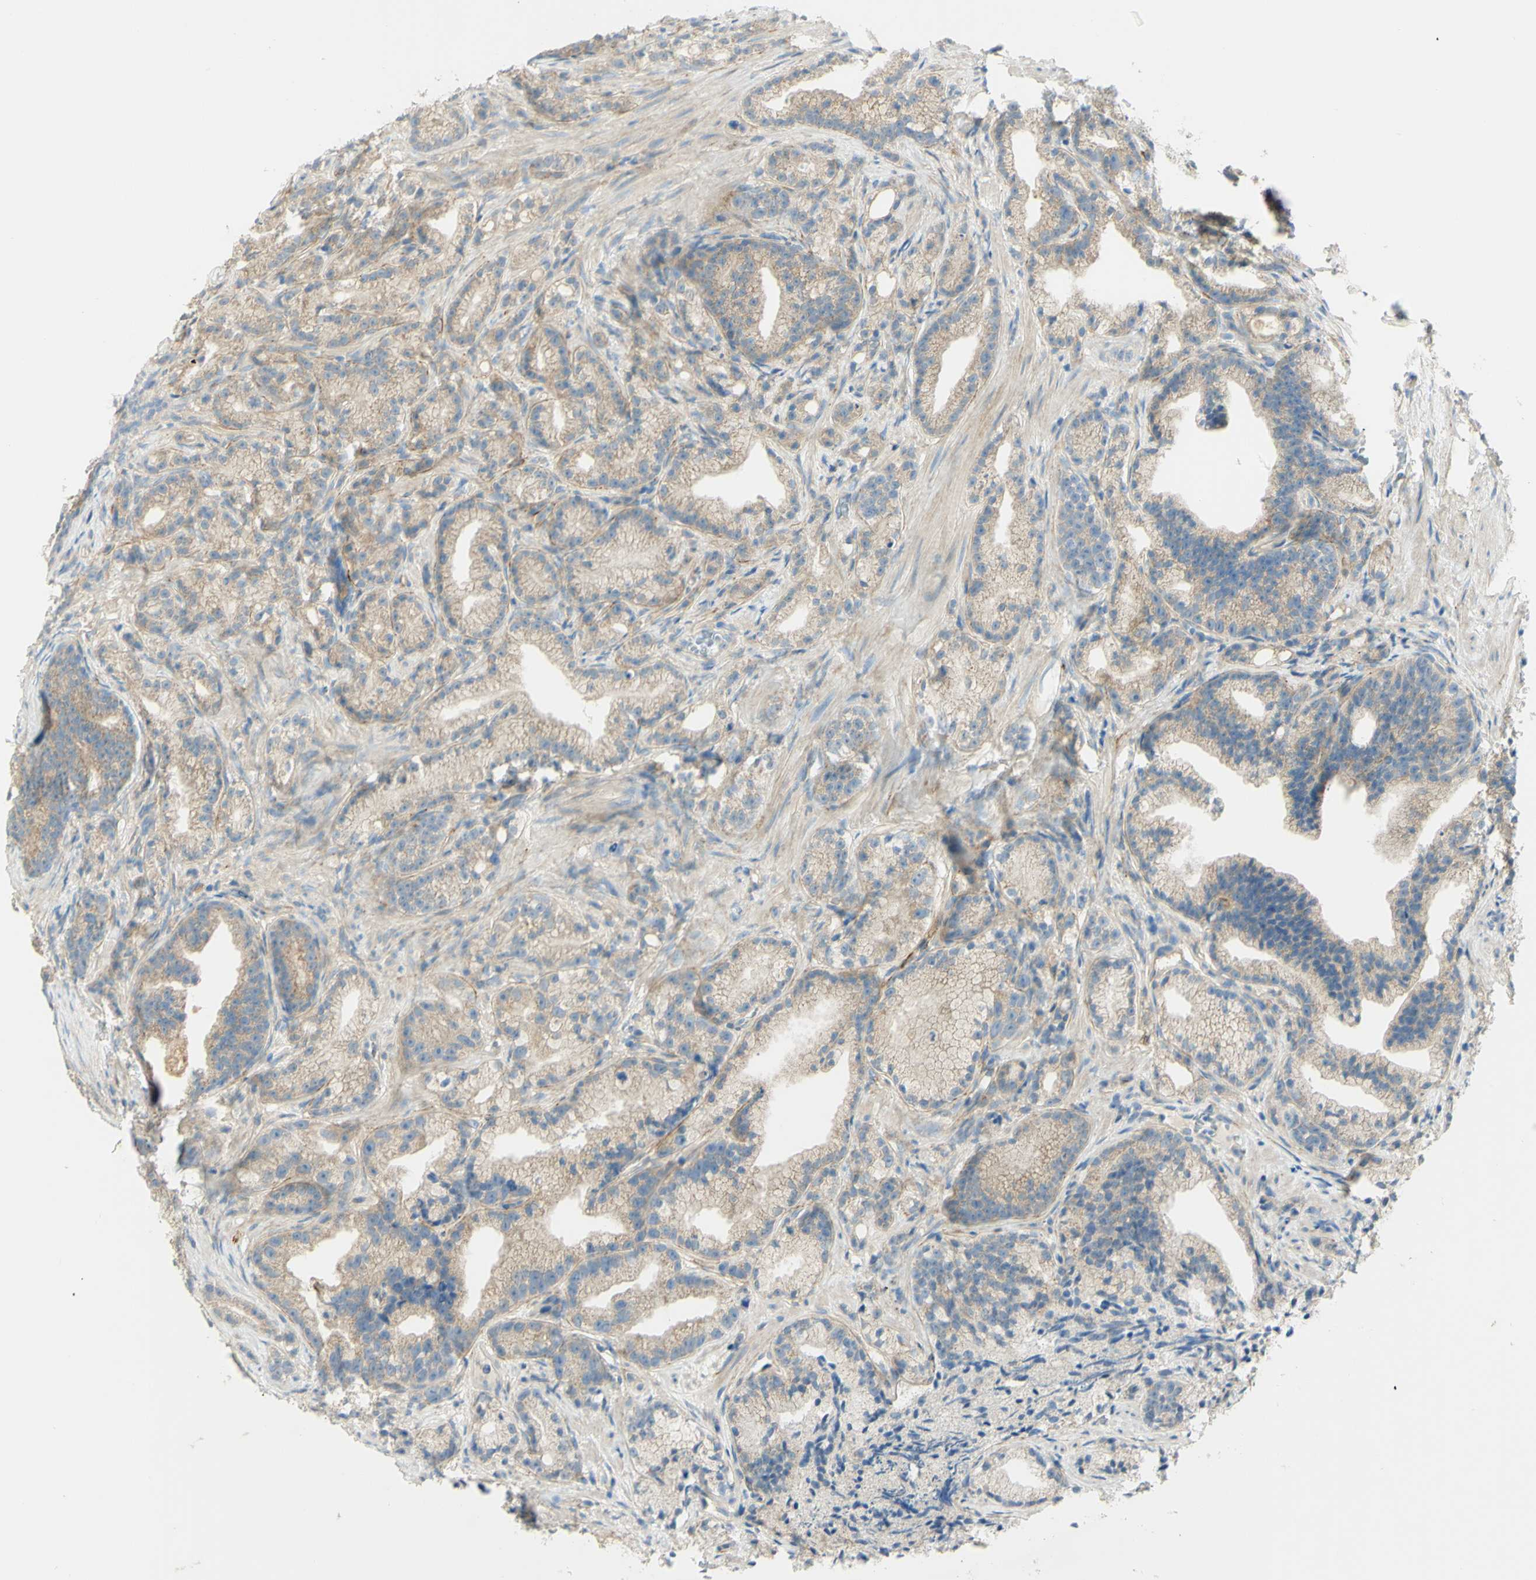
{"staining": {"intensity": "weak", "quantity": ">75%", "location": "cytoplasmic/membranous"}, "tissue": "prostate cancer", "cell_type": "Tumor cells", "image_type": "cancer", "snomed": [{"axis": "morphology", "description": "Adenocarcinoma, Low grade"}, {"axis": "topography", "description": "Prostate"}], "caption": "The immunohistochemical stain highlights weak cytoplasmic/membranous expression in tumor cells of prostate low-grade adenocarcinoma tissue.", "gene": "GCNT3", "patient": {"sex": "male", "age": 89}}